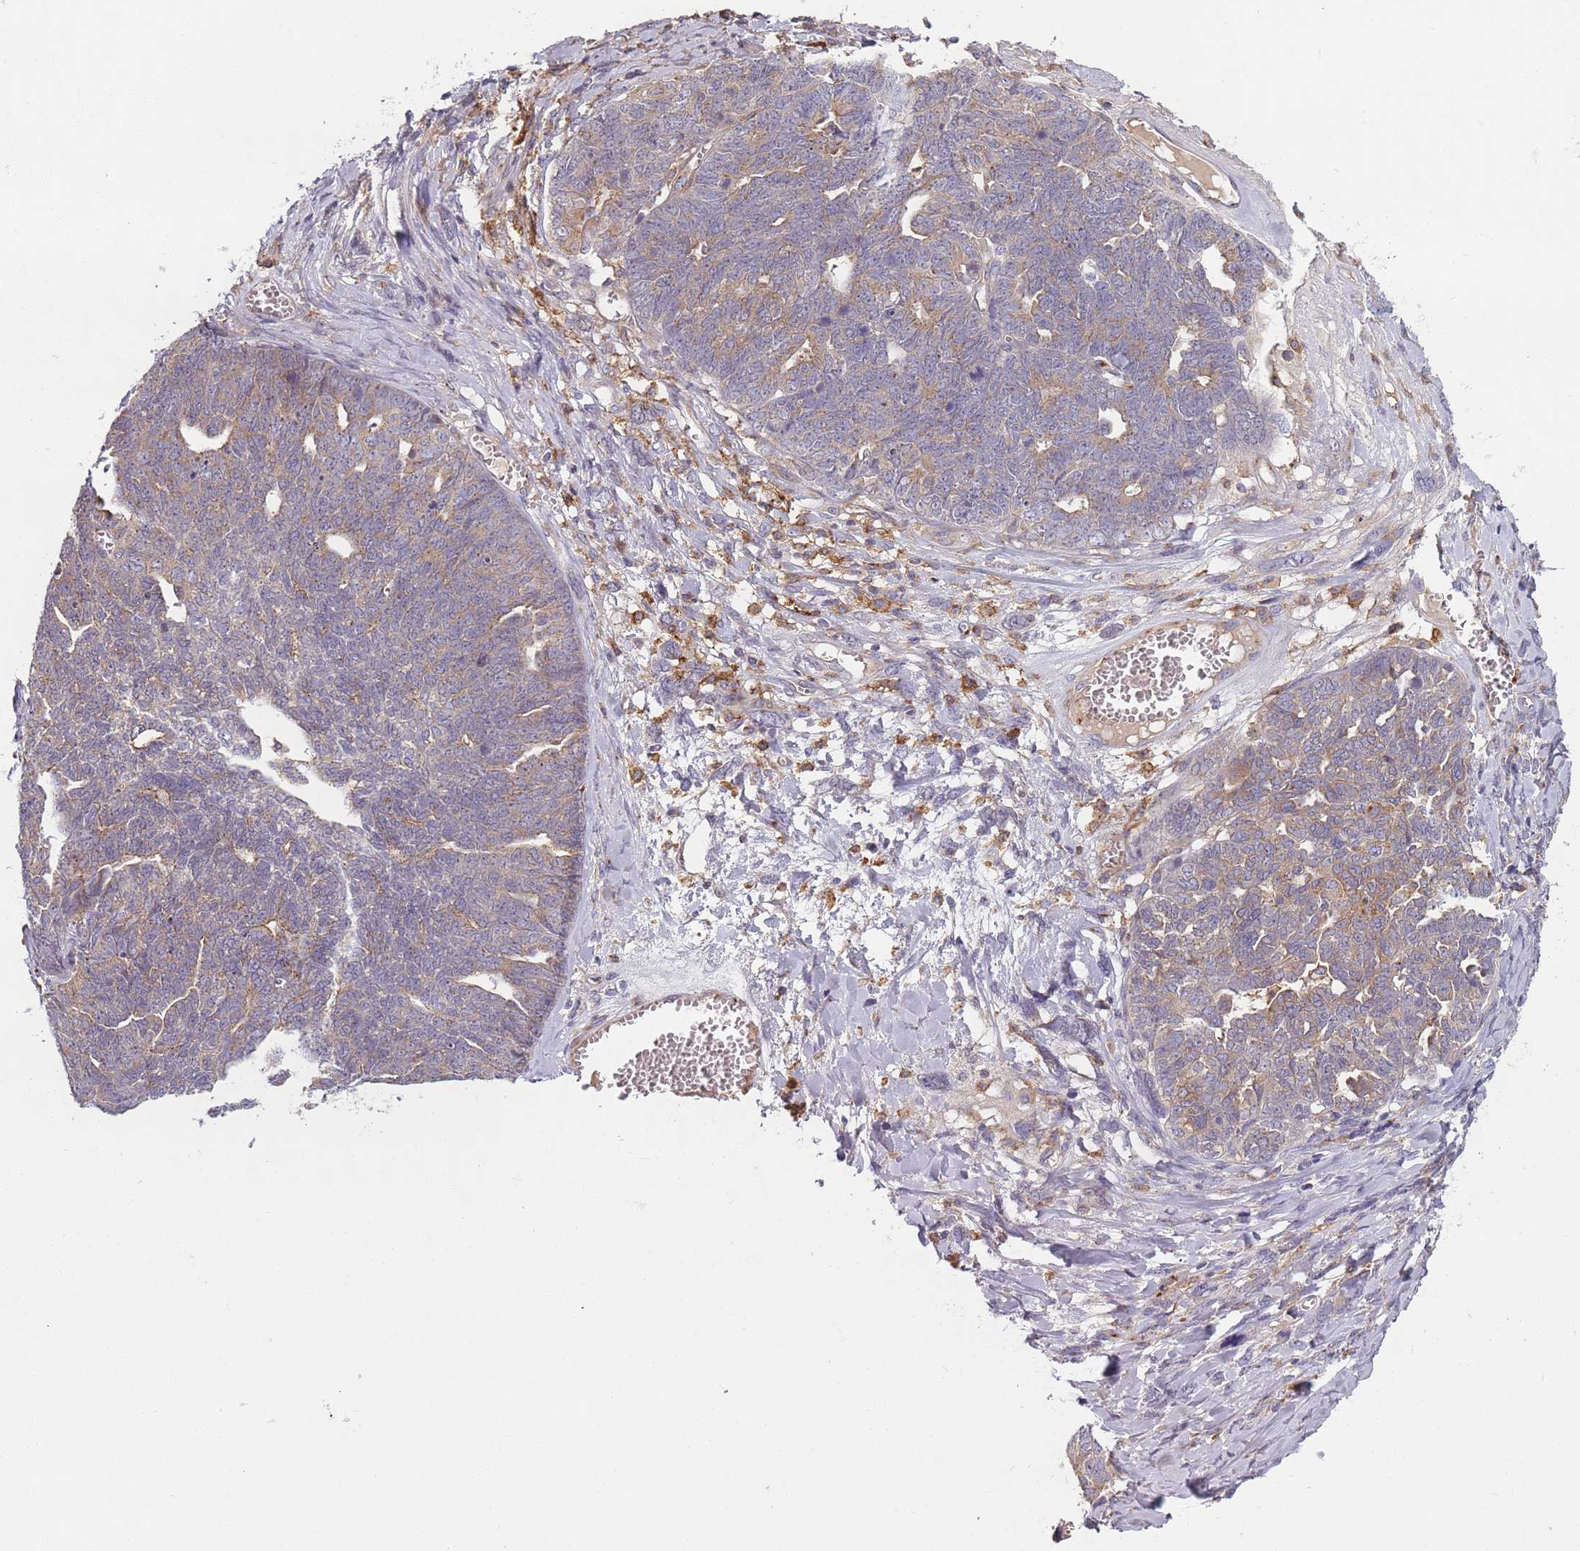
{"staining": {"intensity": "weak", "quantity": "25%-75%", "location": "cytoplasmic/membranous"}, "tissue": "ovarian cancer", "cell_type": "Tumor cells", "image_type": "cancer", "snomed": [{"axis": "morphology", "description": "Cystadenocarcinoma, serous, NOS"}, {"axis": "topography", "description": "Ovary"}], "caption": "The immunohistochemical stain highlights weak cytoplasmic/membranous expression in tumor cells of ovarian serous cystadenocarcinoma tissue.", "gene": "AKTIP", "patient": {"sex": "female", "age": 79}}